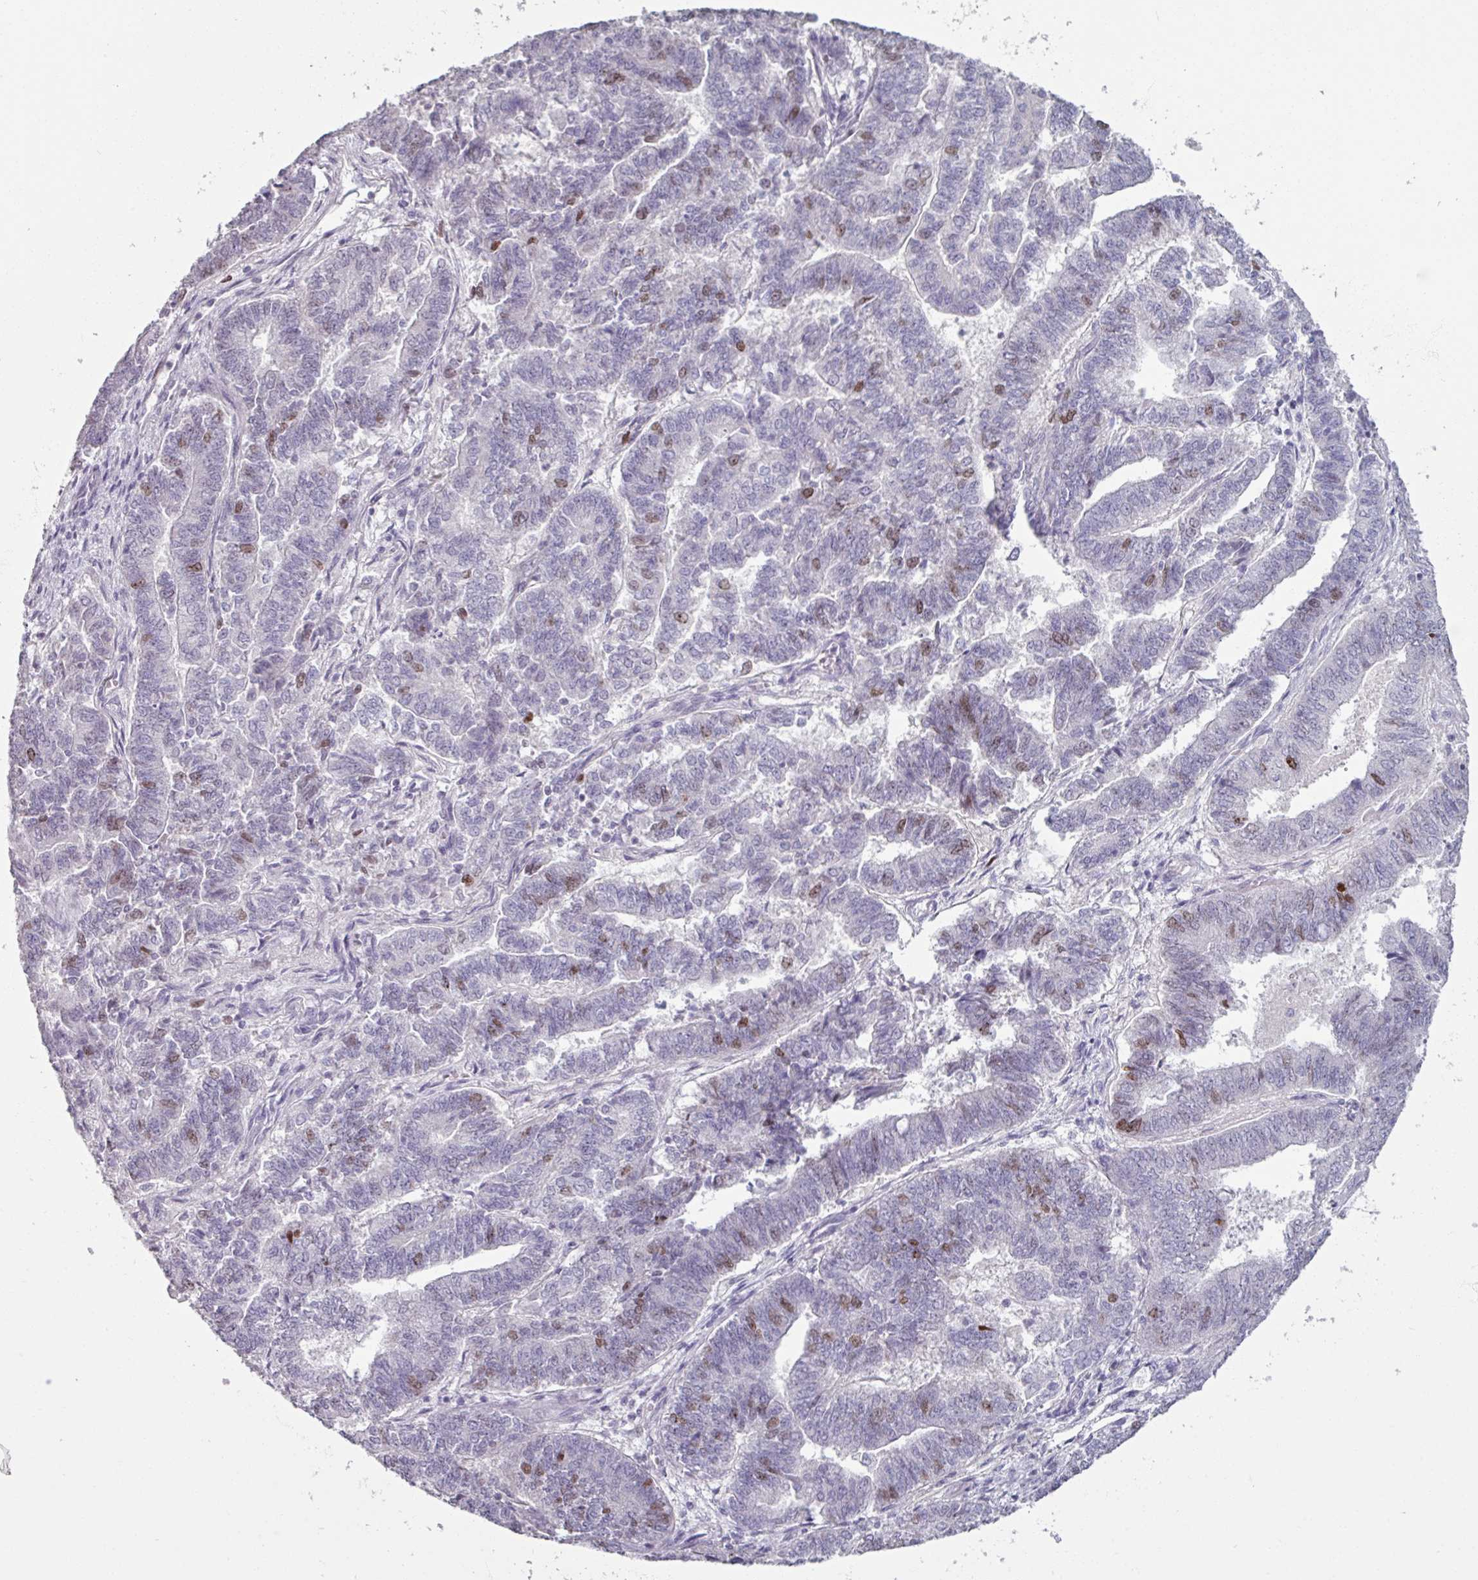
{"staining": {"intensity": "moderate", "quantity": "<25%", "location": "nuclear"}, "tissue": "endometrial cancer", "cell_type": "Tumor cells", "image_type": "cancer", "snomed": [{"axis": "morphology", "description": "Adenocarcinoma, NOS"}, {"axis": "topography", "description": "Endometrium"}], "caption": "Human endometrial cancer (adenocarcinoma) stained with a protein marker demonstrates moderate staining in tumor cells.", "gene": "ATAD2", "patient": {"sex": "female", "age": 72}}